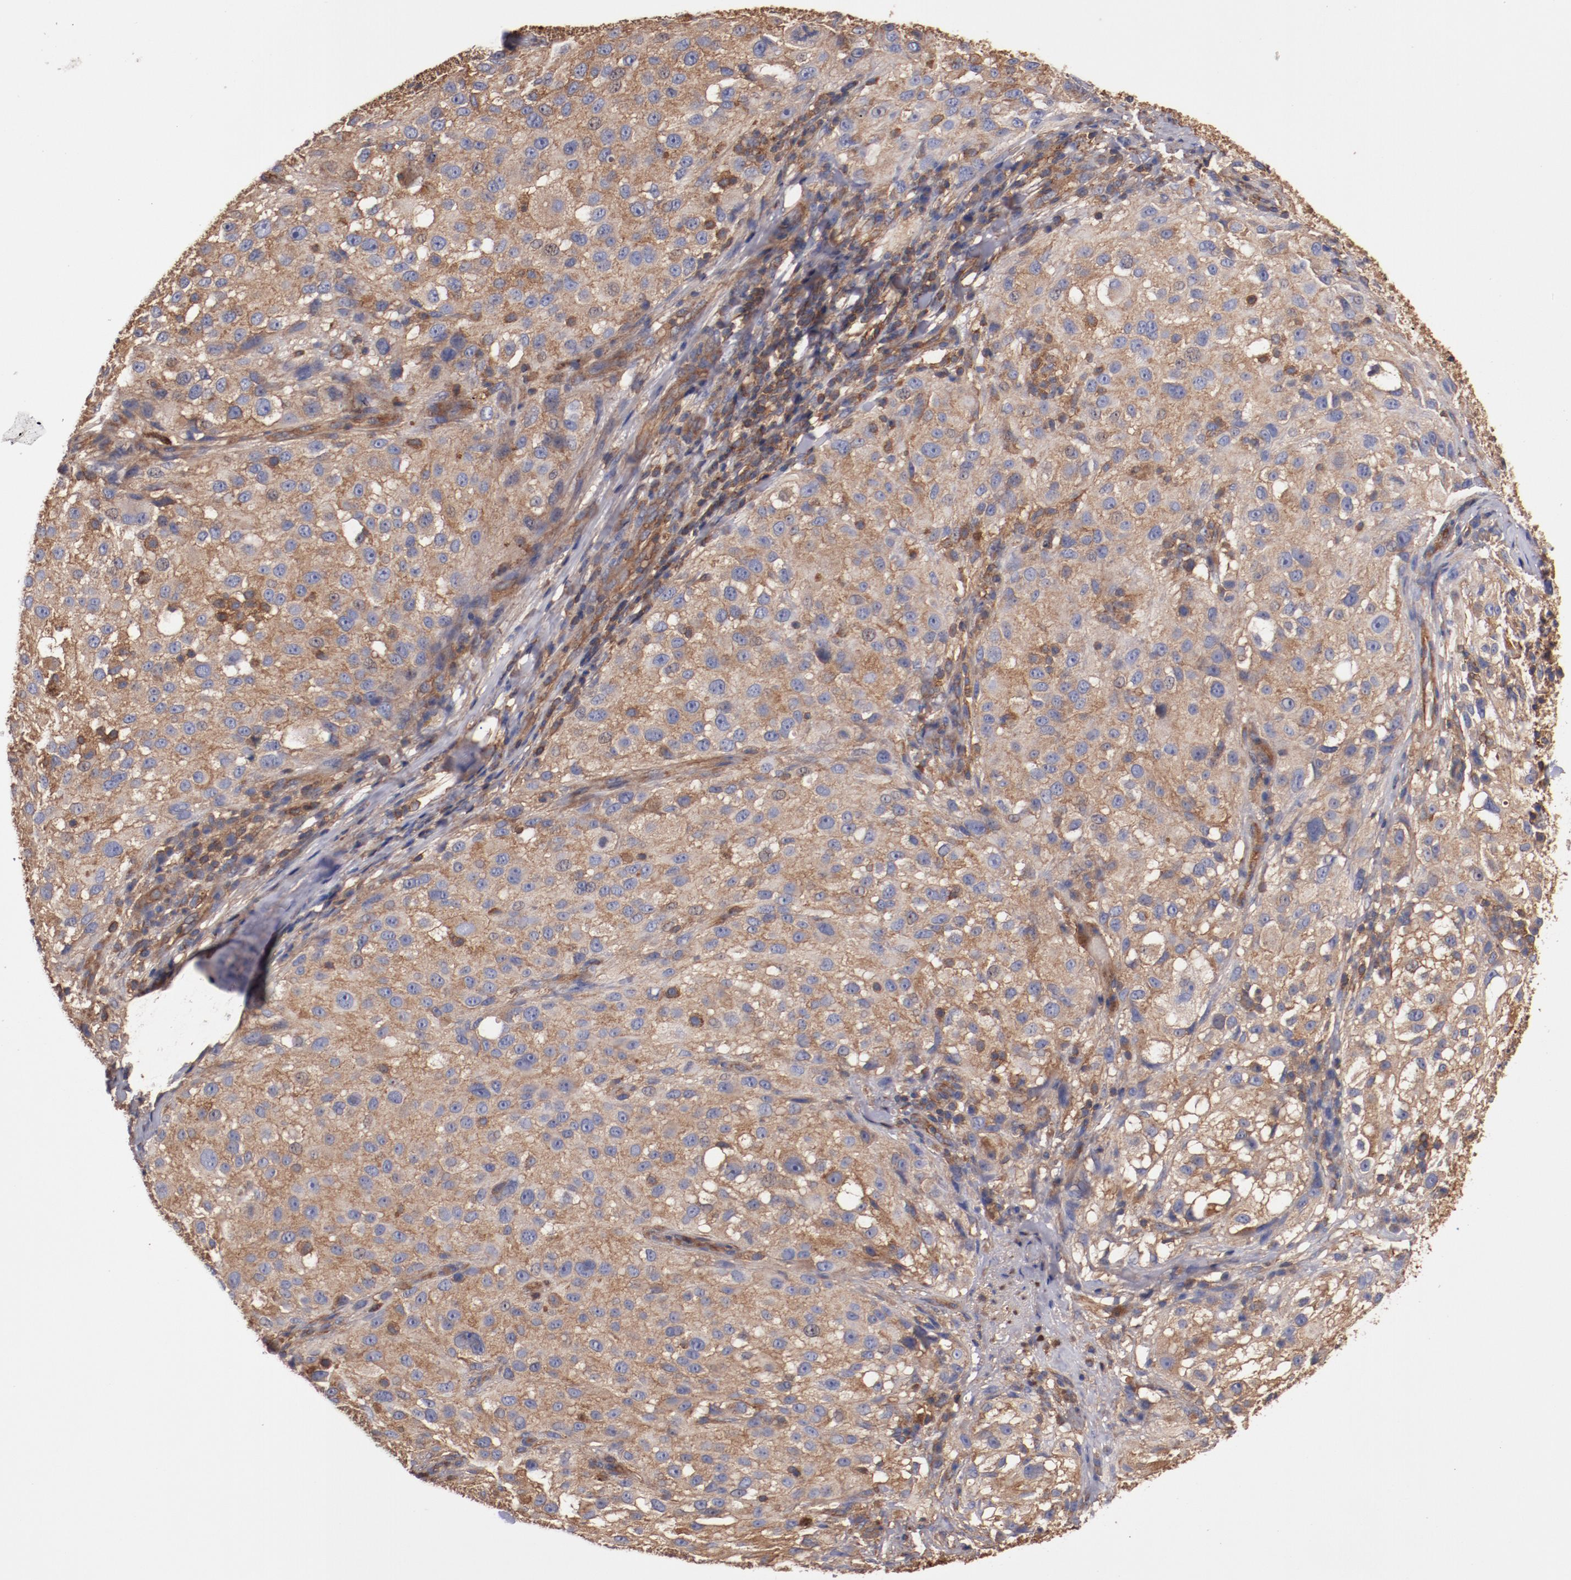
{"staining": {"intensity": "moderate", "quantity": ">75%", "location": "cytoplasmic/membranous"}, "tissue": "melanoma", "cell_type": "Tumor cells", "image_type": "cancer", "snomed": [{"axis": "morphology", "description": "Necrosis, NOS"}, {"axis": "morphology", "description": "Malignant melanoma, NOS"}, {"axis": "topography", "description": "Skin"}], "caption": "Protein staining of melanoma tissue displays moderate cytoplasmic/membranous positivity in about >75% of tumor cells. Immunohistochemistry (ihc) stains the protein in brown and the nuclei are stained blue.", "gene": "TMOD3", "patient": {"sex": "female", "age": 87}}